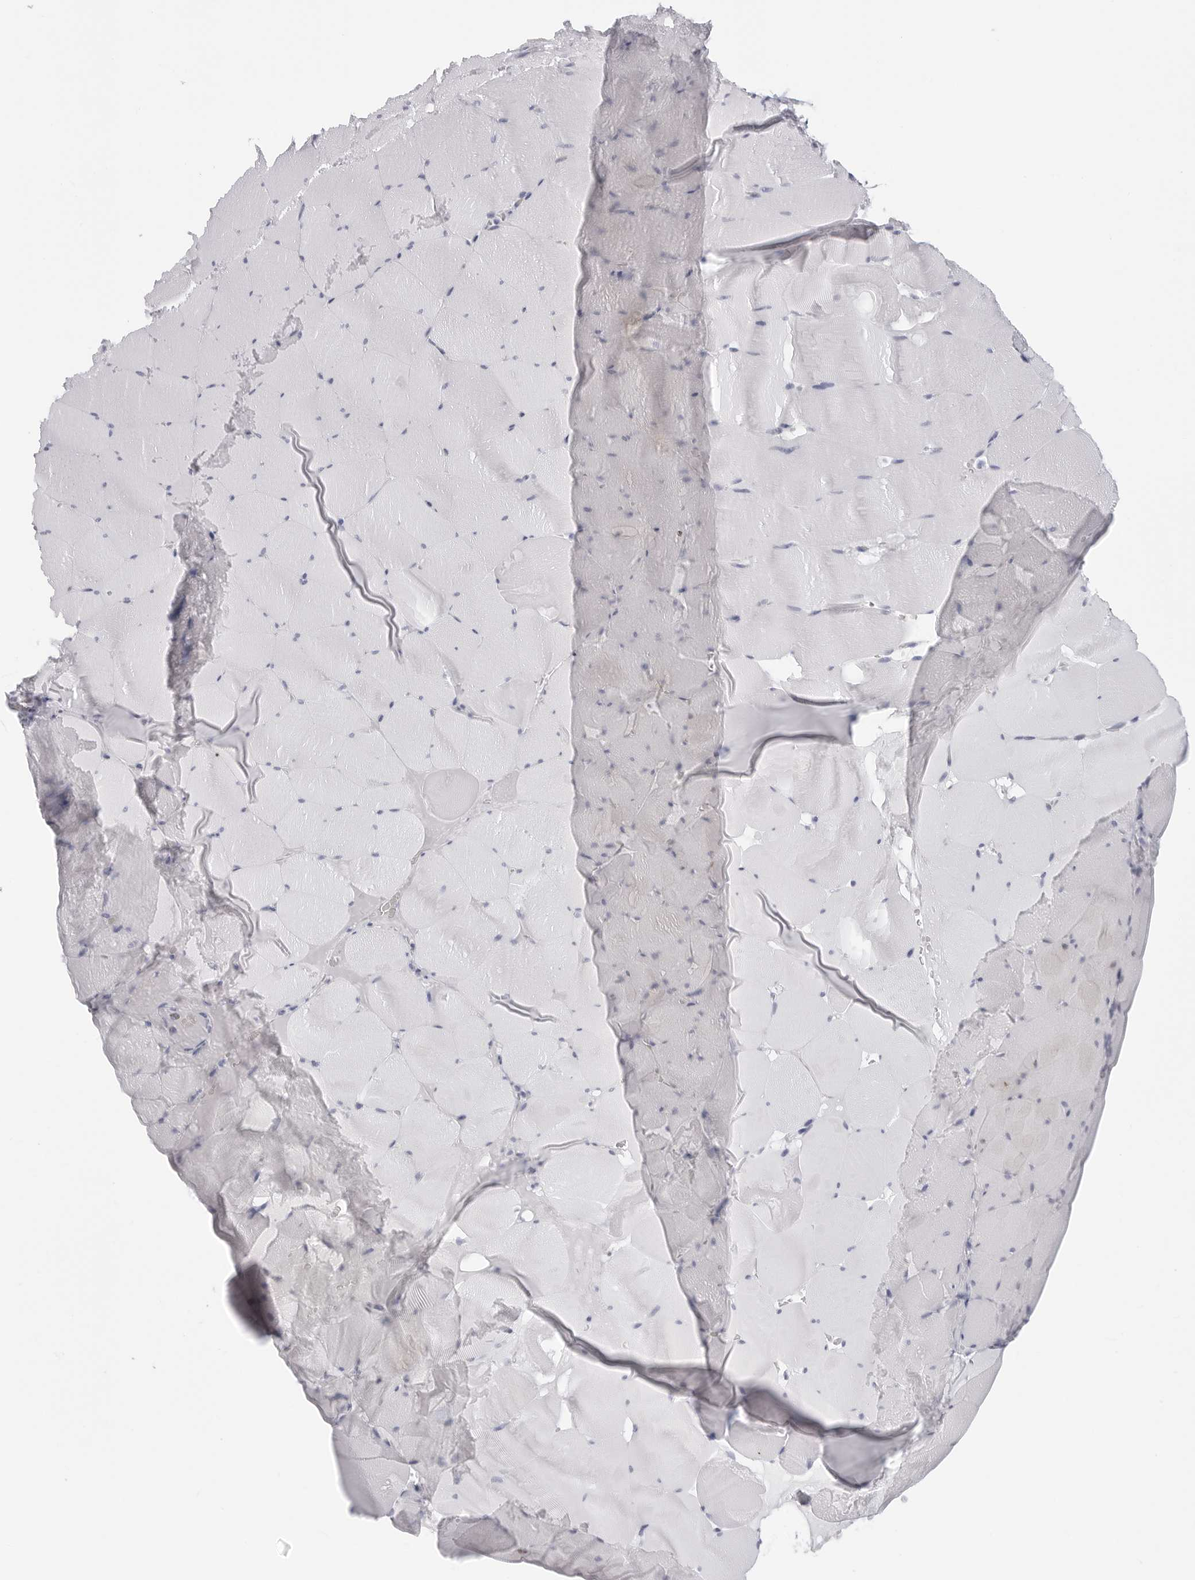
{"staining": {"intensity": "negative", "quantity": "none", "location": "none"}, "tissue": "skeletal muscle", "cell_type": "Myocytes", "image_type": "normal", "snomed": [{"axis": "morphology", "description": "Normal tissue, NOS"}, {"axis": "topography", "description": "Skeletal muscle"}], "caption": "A high-resolution histopathology image shows immunohistochemistry (IHC) staining of normal skeletal muscle, which shows no significant staining in myocytes. (Immunohistochemistry, brightfield microscopy, high magnification).", "gene": "CST2", "patient": {"sex": "male", "age": 62}}